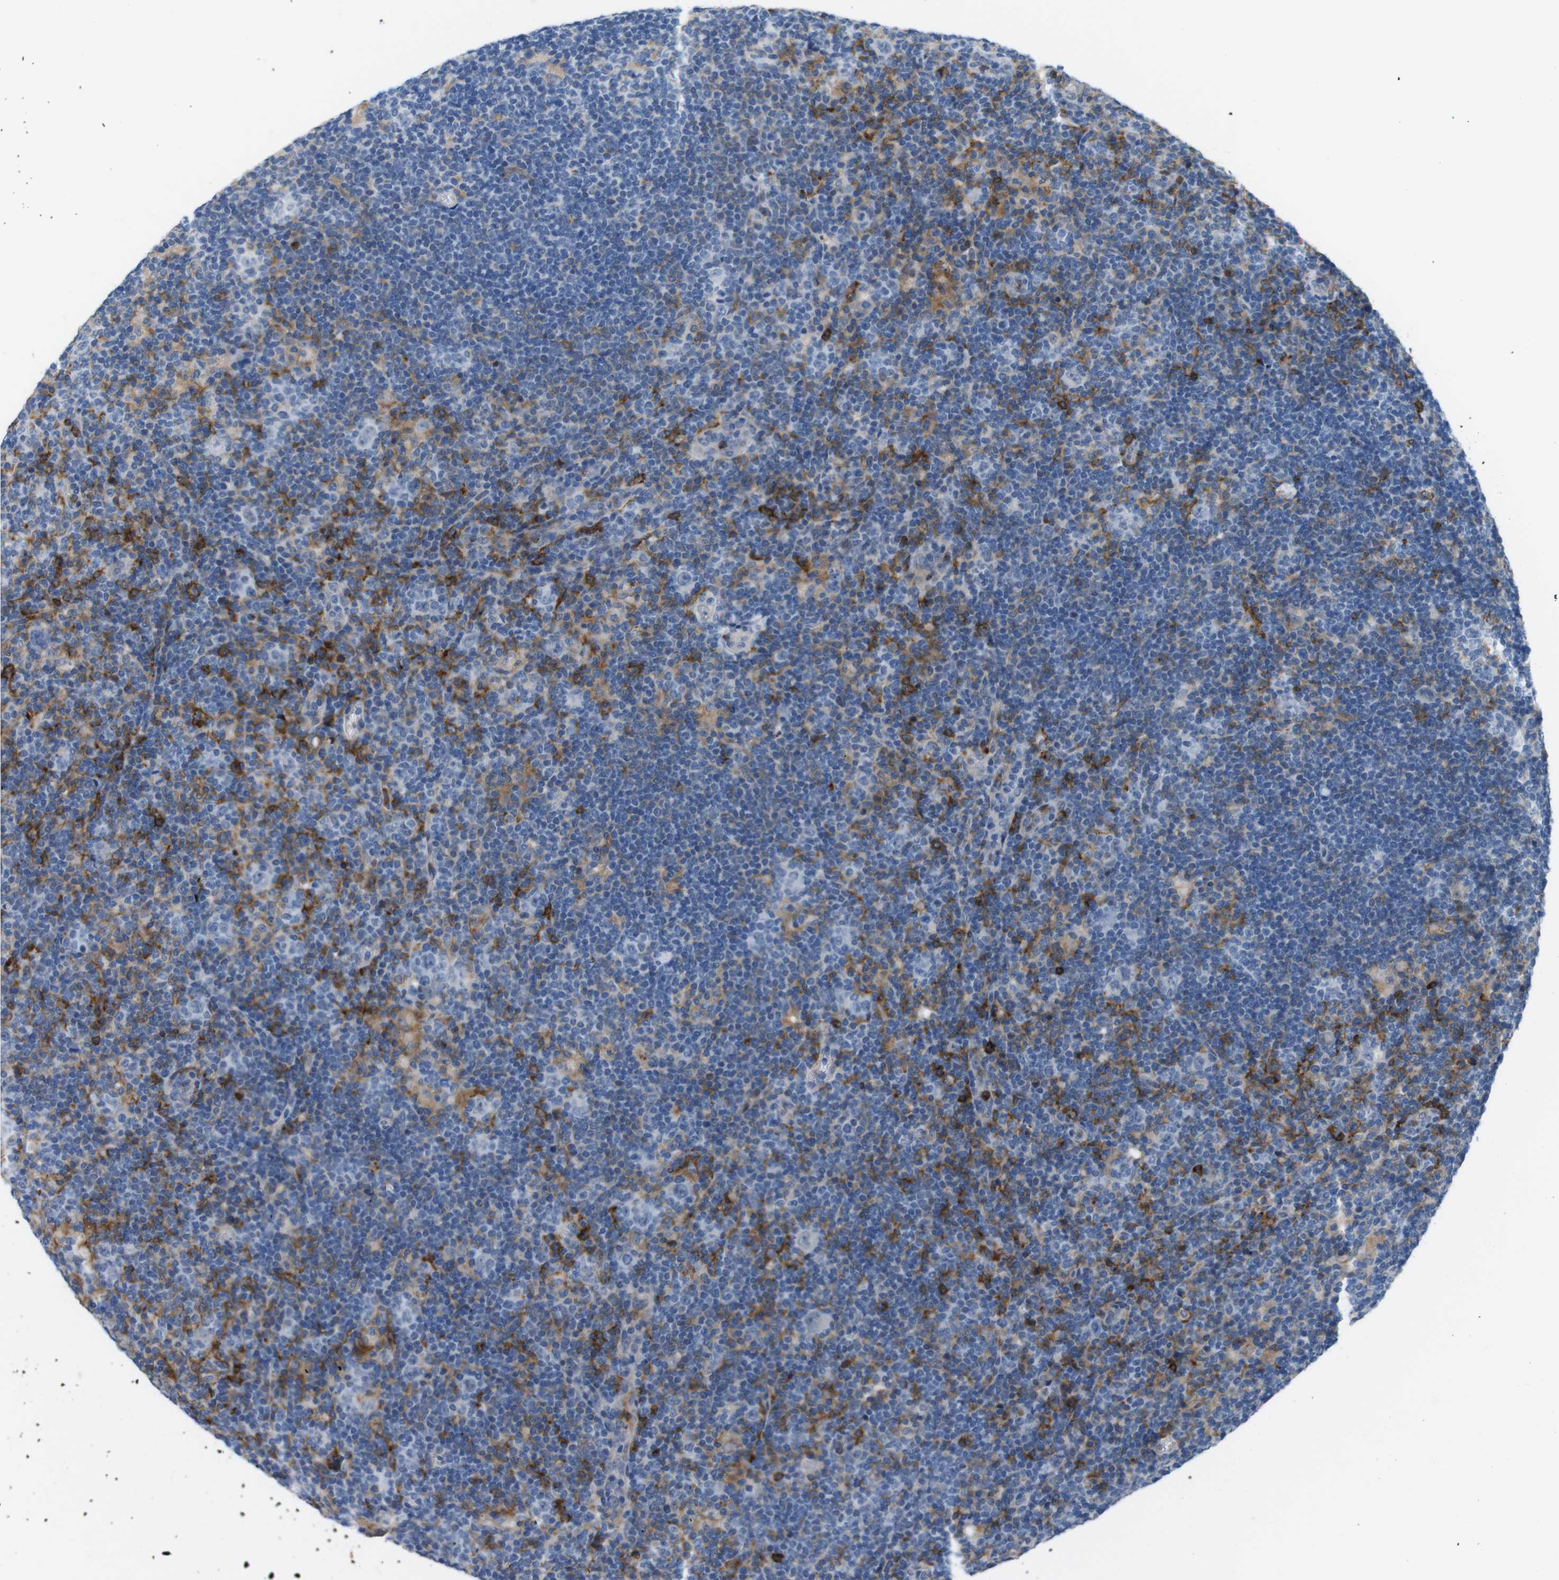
{"staining": {"intensity": "negative", "quantity": "none", "location": "none"}, "tissue": "lymphoma", "cell_type": "Tumor cells", "image_type": "cancer", "snomed": [{"axis": "morphology", "description": "Hodgkin's disease, NOS"}, {"axis": "topography", "description": "Lymph node"}], "caption": "Immunohistochemistry (IHC) image of neoplastic tissue: Hodgkin's disease stained with DAB (3,3'-diaminobenzidine) demonstrates no significant protein positivity in tumor cells.", "gene": "CD300C", "patient": {"sex": "female", "age": 57}}